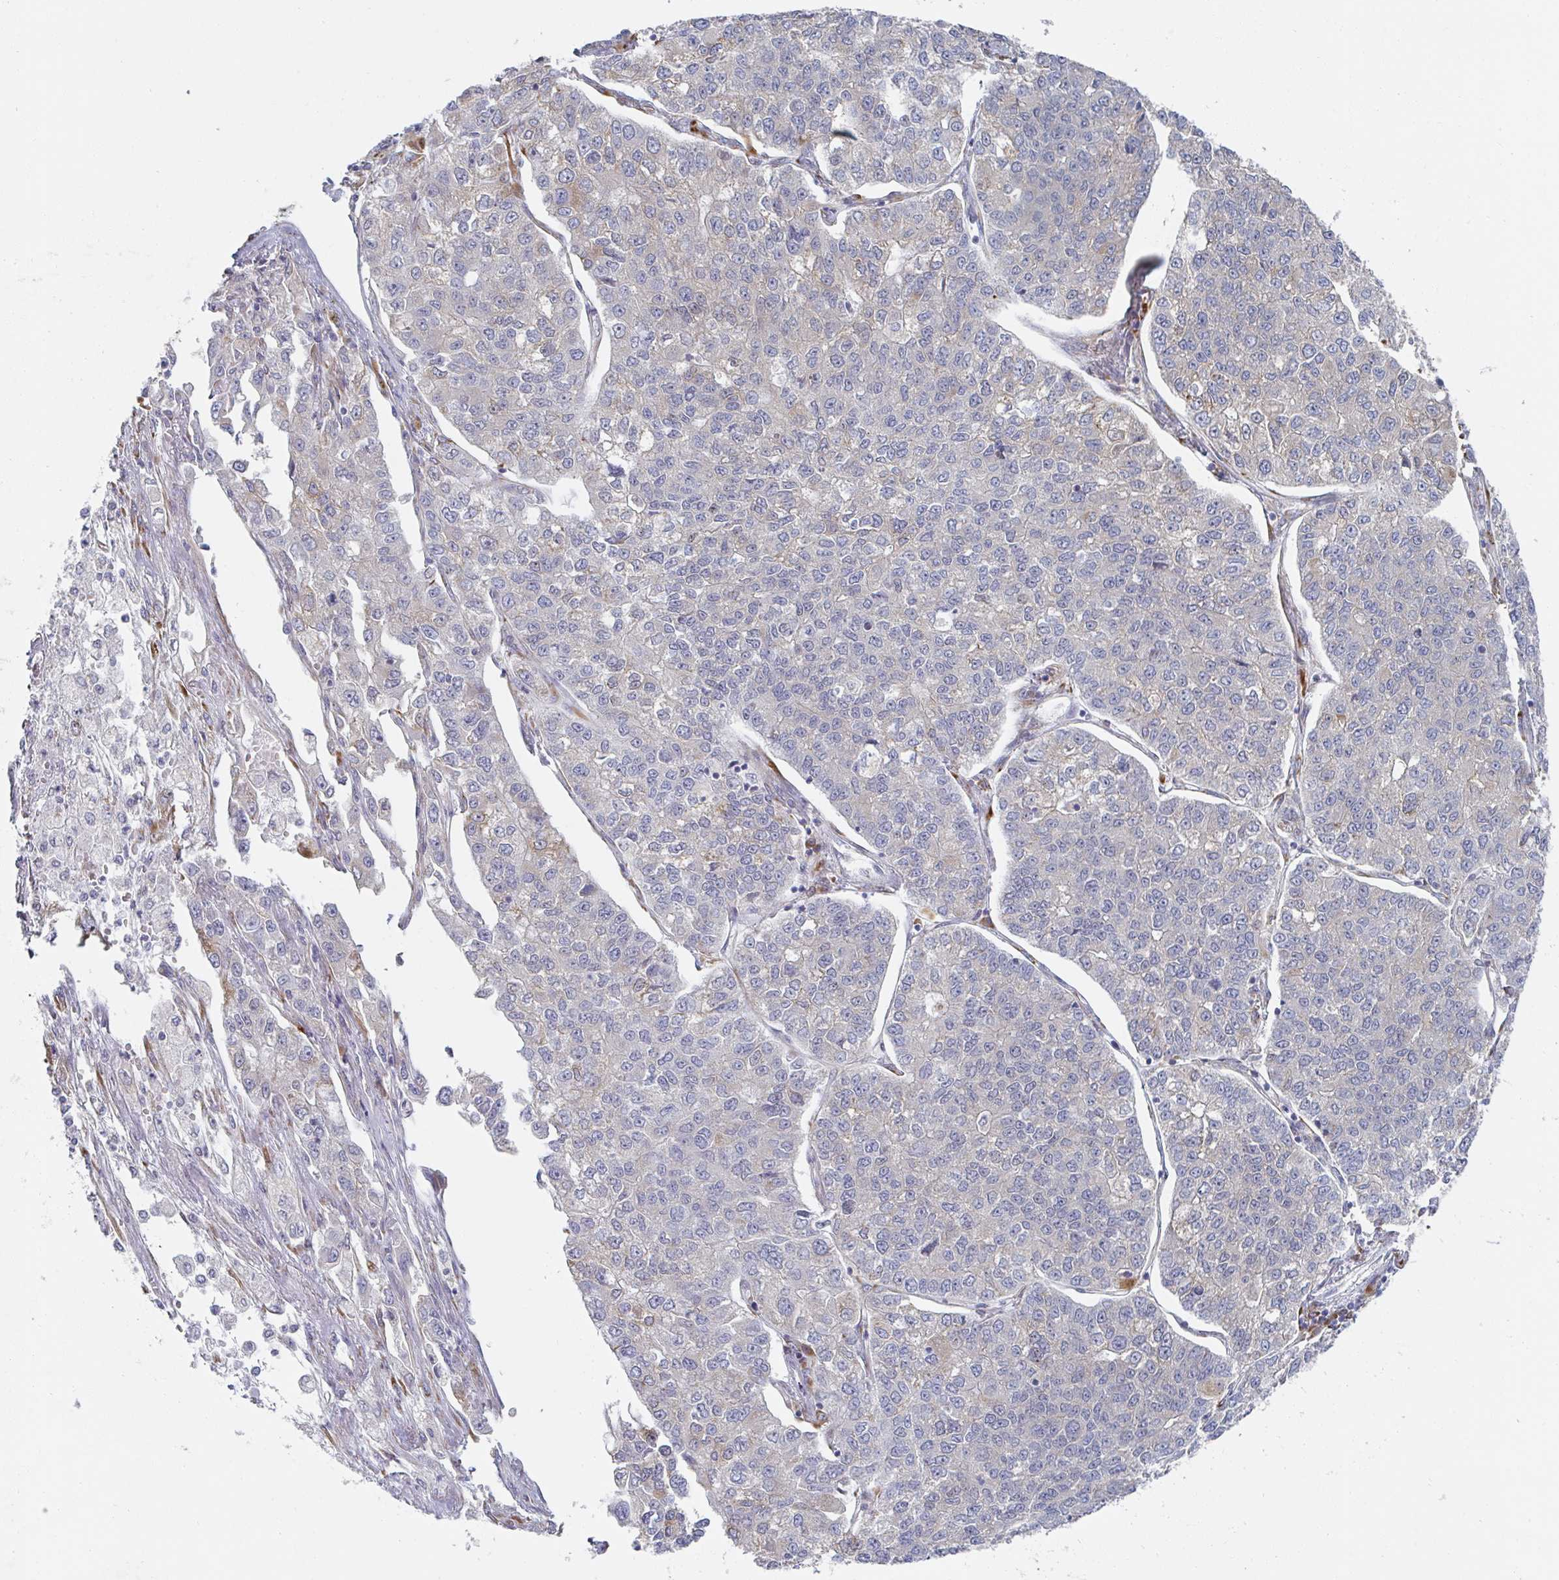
{"staining": {"intensity": "negative", "quantity": "none", "location": "none"}, "tissue": "lung cancer", "cell_type": "Tumor cells", "image_type": "cancer", "snomed": [{"axis": "morphology", "description": "Adenocarcinoma, NOS"}, {"axis": "topography", "description": "Lung"}], "caption": "This is an immunohistochemistry (IHC) image of lung adenocarcinoma. There is no expression in tumor cells.", "gene": "TRAPPC10", "patient": {"sex": "male", "age": 49}}